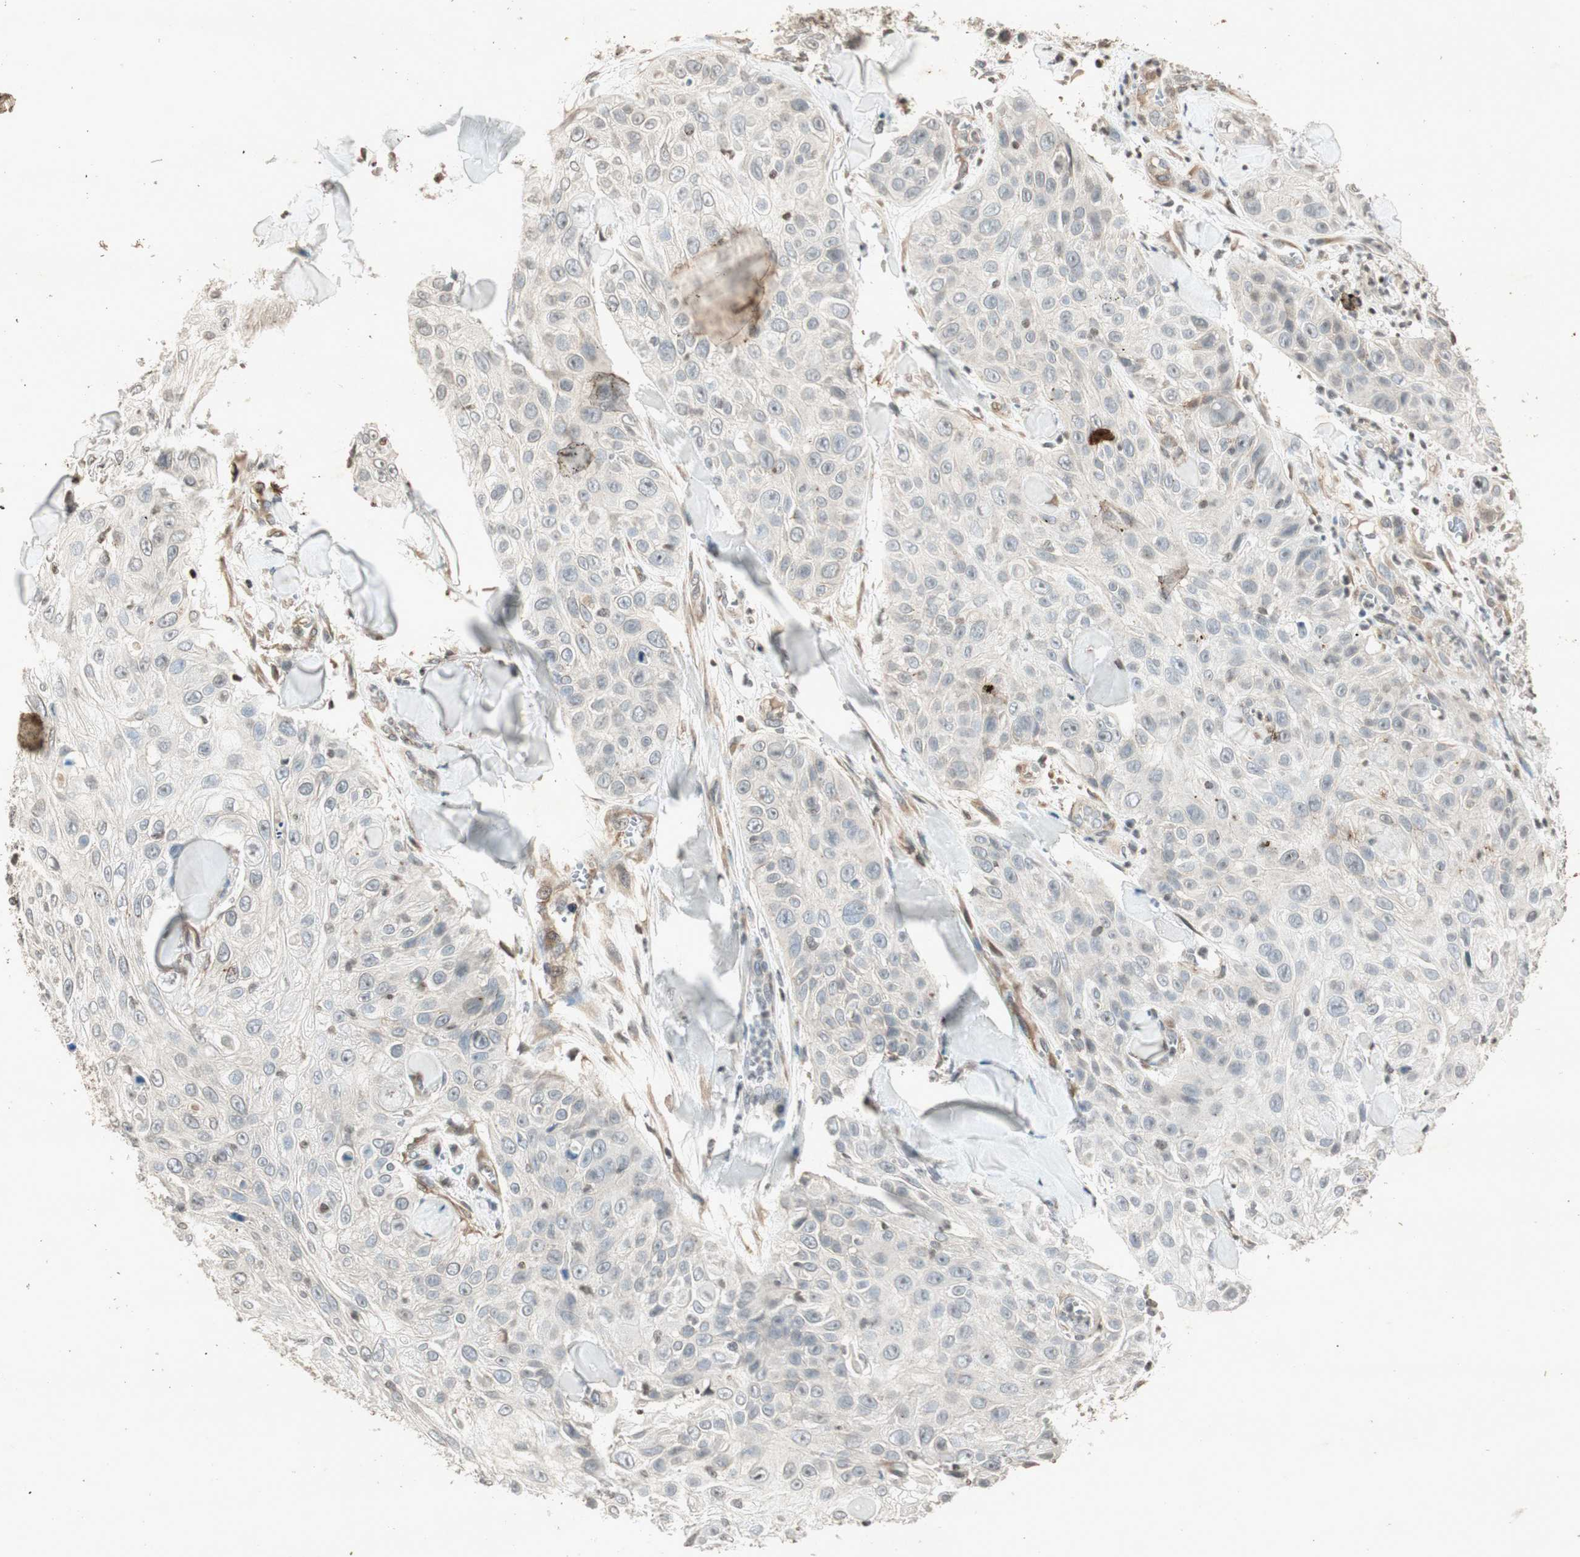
{"staining": {"intensity": "negative", "quantity": "none", "location": "none"}, "tissue": "skin cancer", "cell_type": "Tumor cells", "image_type": "cancer", "snomed": [{"axis": "morphology", "description": "Squamous cell carcinoma, NOS"}, {"axis": "topography", "description": "Skin"}], "caption": "Tumor cells are negative for protein expression in human skin cancer.", "gene": "PRKG1", "patient": {"sex": "male", "age": 86}}